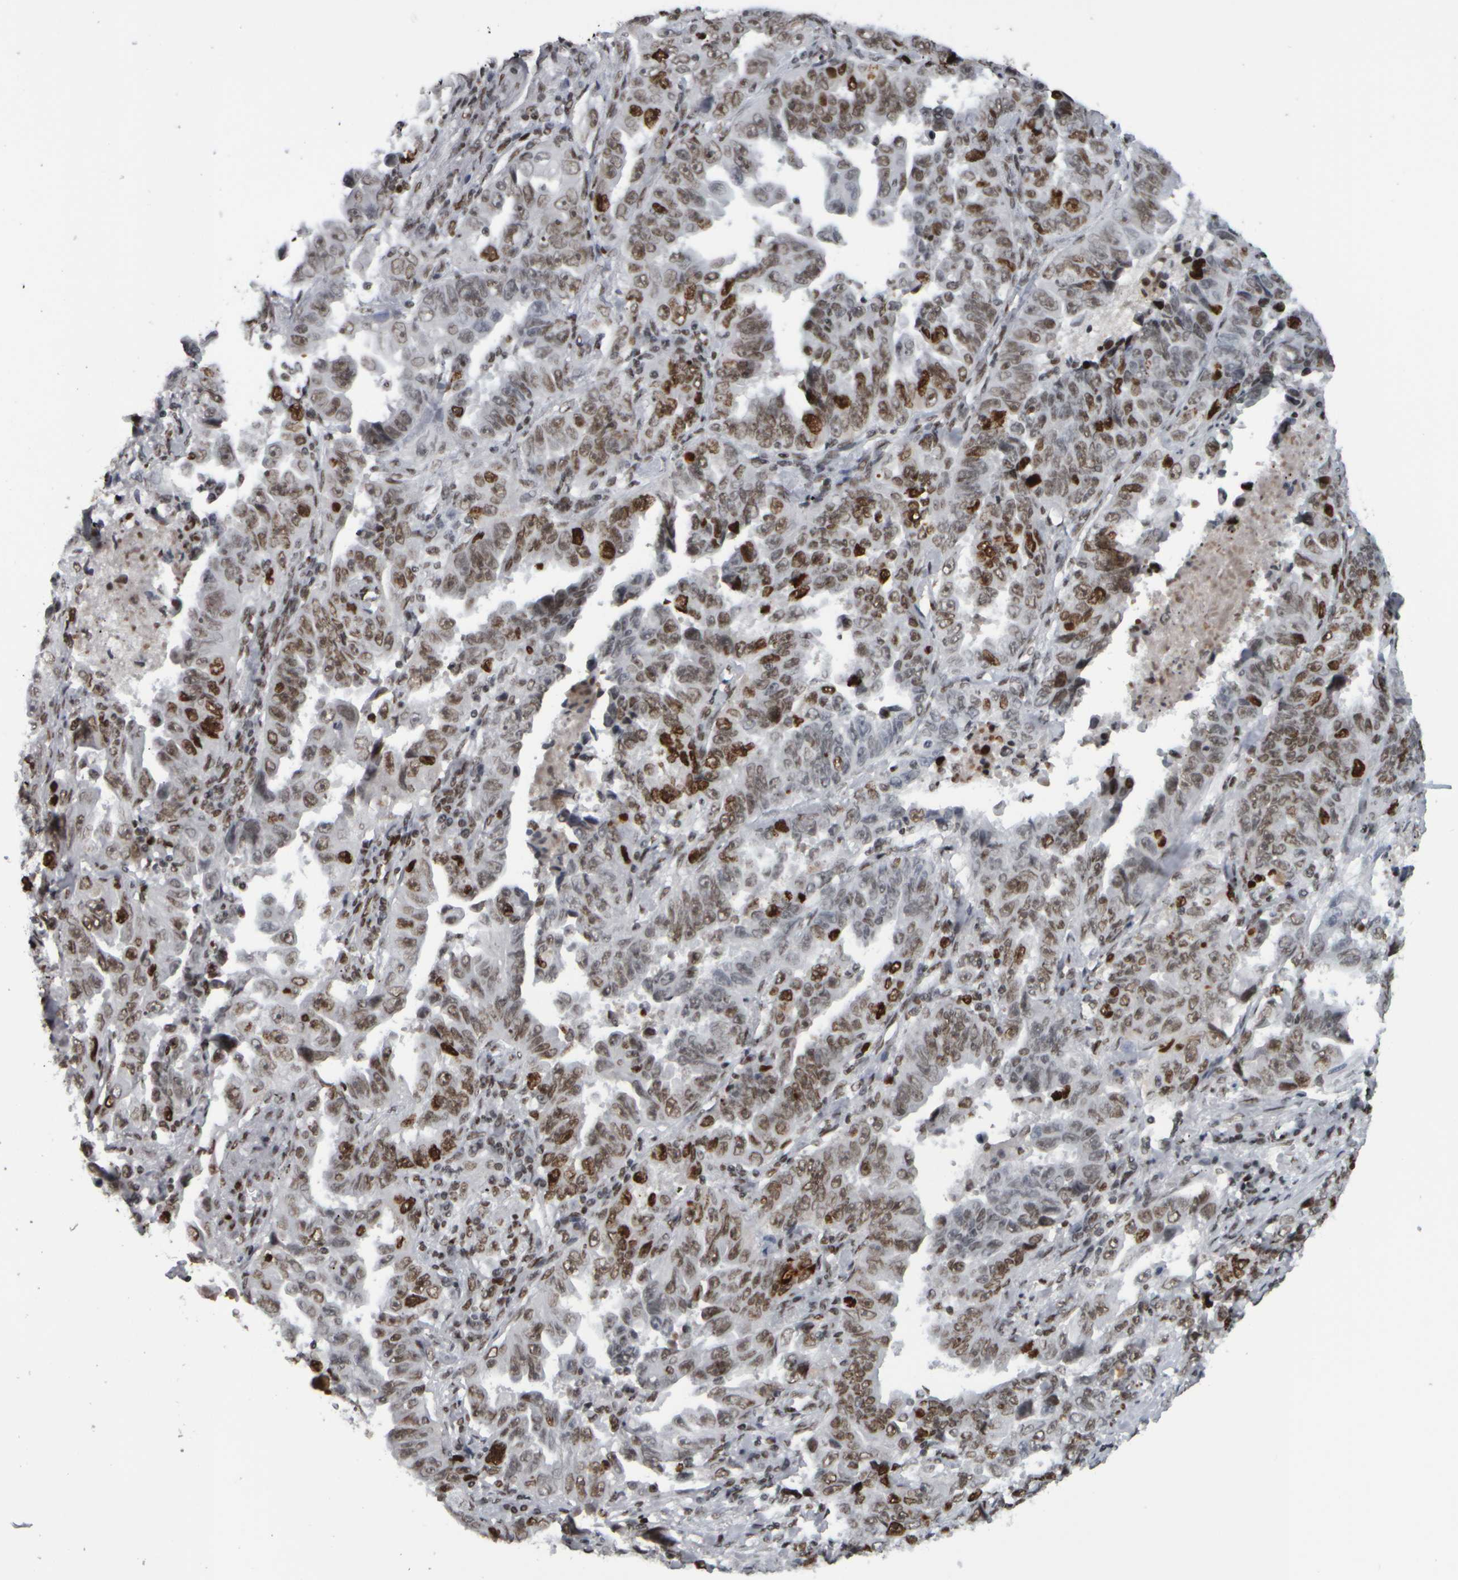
{"staining": {"intensity": "moderate", "quantity": ">75%", "location": "nuclear"}, "tissue": "lung cancer", "cell_type": "Tumor cells", "image_type": "cancer", "snomed": [{"axis": "morphology", "description": "Adenocarcinoma, NOS"}, {"axis": "topography", "description": "Lung"}], "caption": "There is medium levels of moderate nuclear expression in tumor cells of lung adenocarcinoma, as demonstrated by immunohistochemical staining (brown color).", "gene": "TOP2B", "patient": {"sex": "female", "age": 51}}